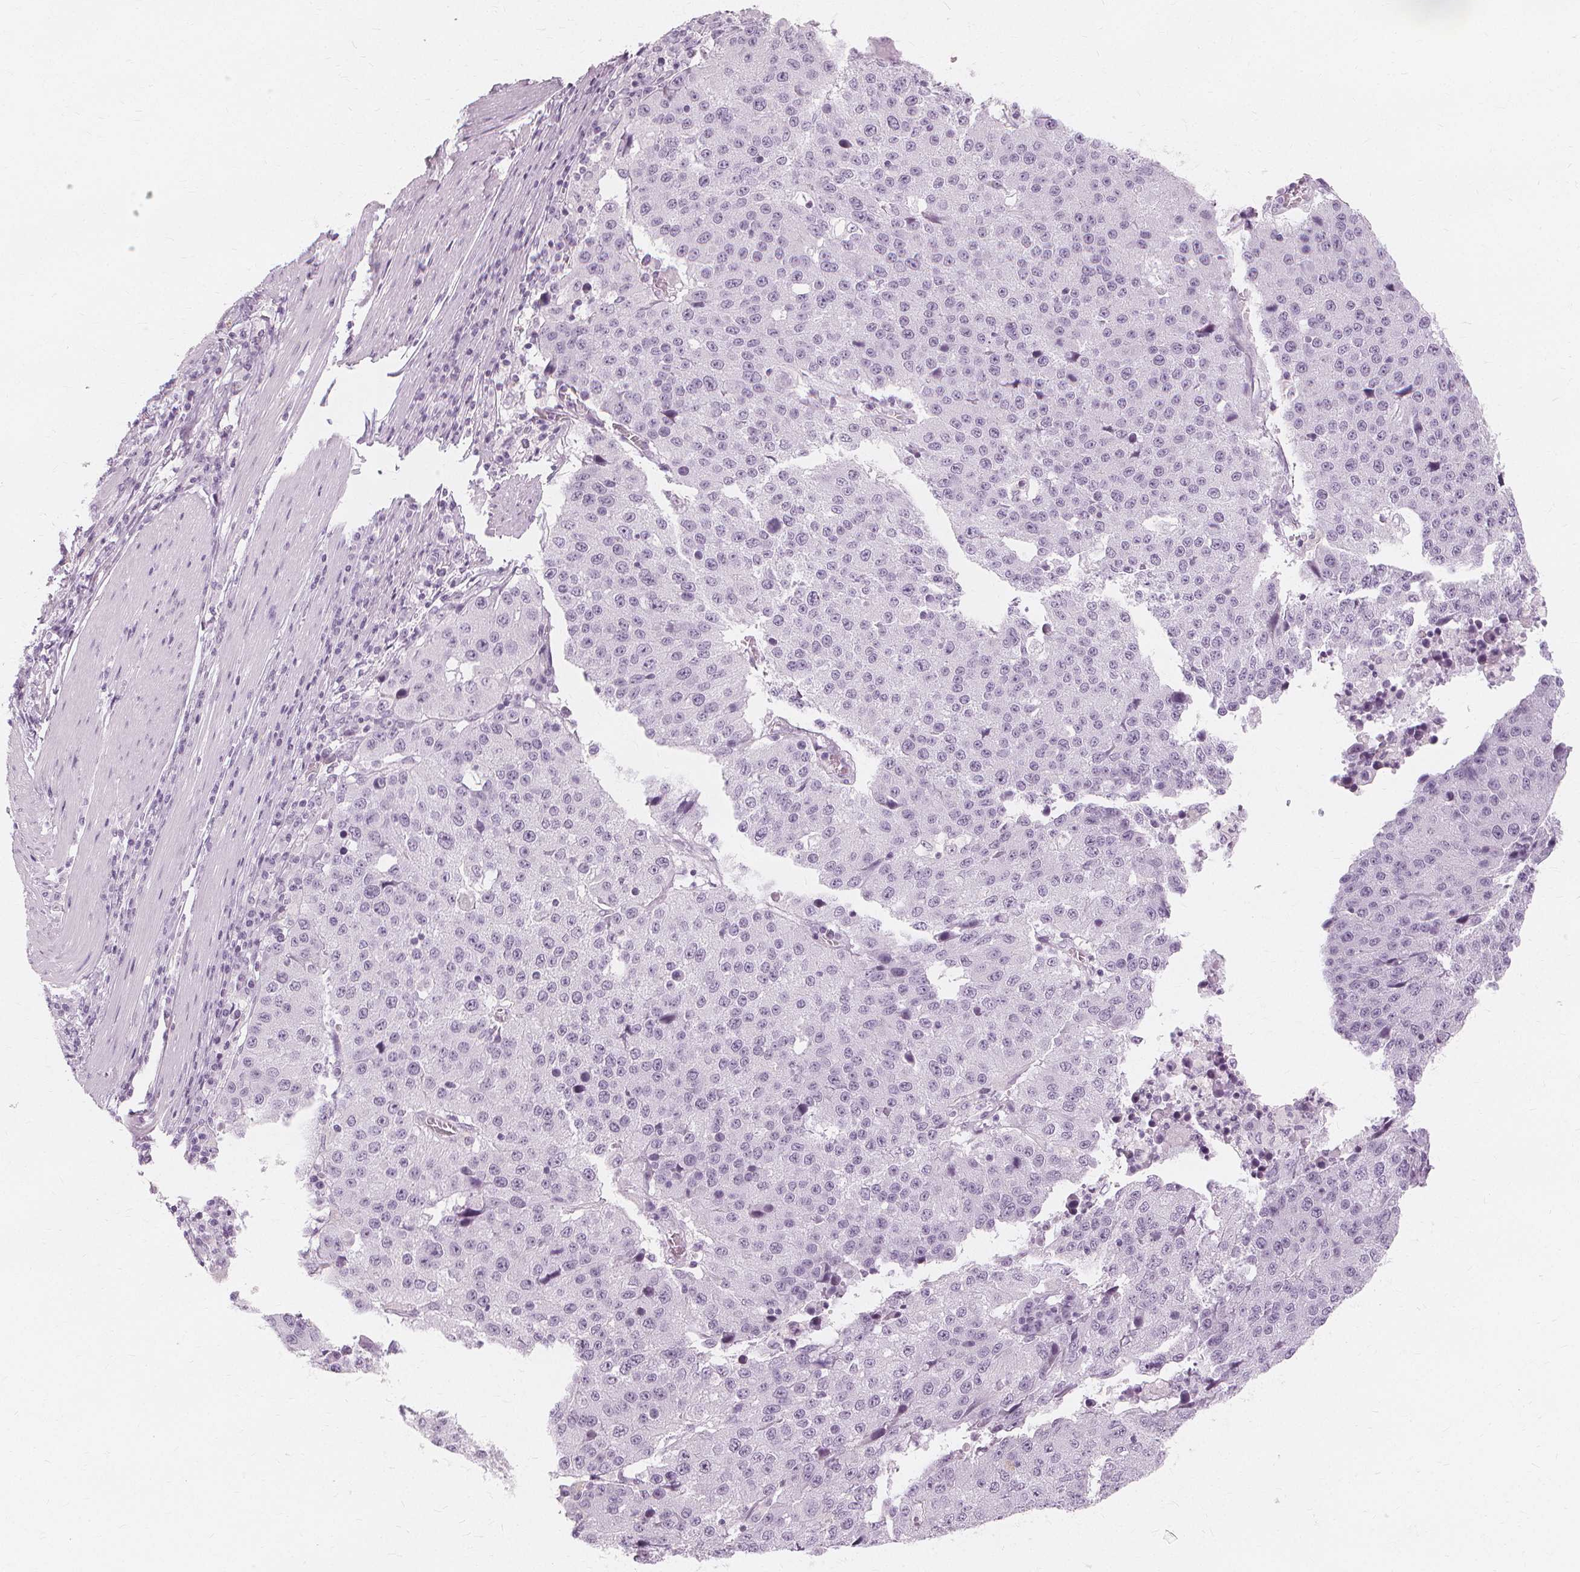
{"staining": {"intensity": "negative", "quantity": "none", "location": "none"}, "tissue": "stomach cancer", "cell_type": "Tumor cells", "image_type": "cancer", "snomed": [{"axis": "morphology", "description": "Adenocarcinoma, NOS"}, {"axis": "topography", "description": "Stomach"}], "caption": "A photomicrograph of human stomach cancer is negative for staining in tumor cells.", "gene": "TFF1", "patient": {"sex": "male", "age": 71}}